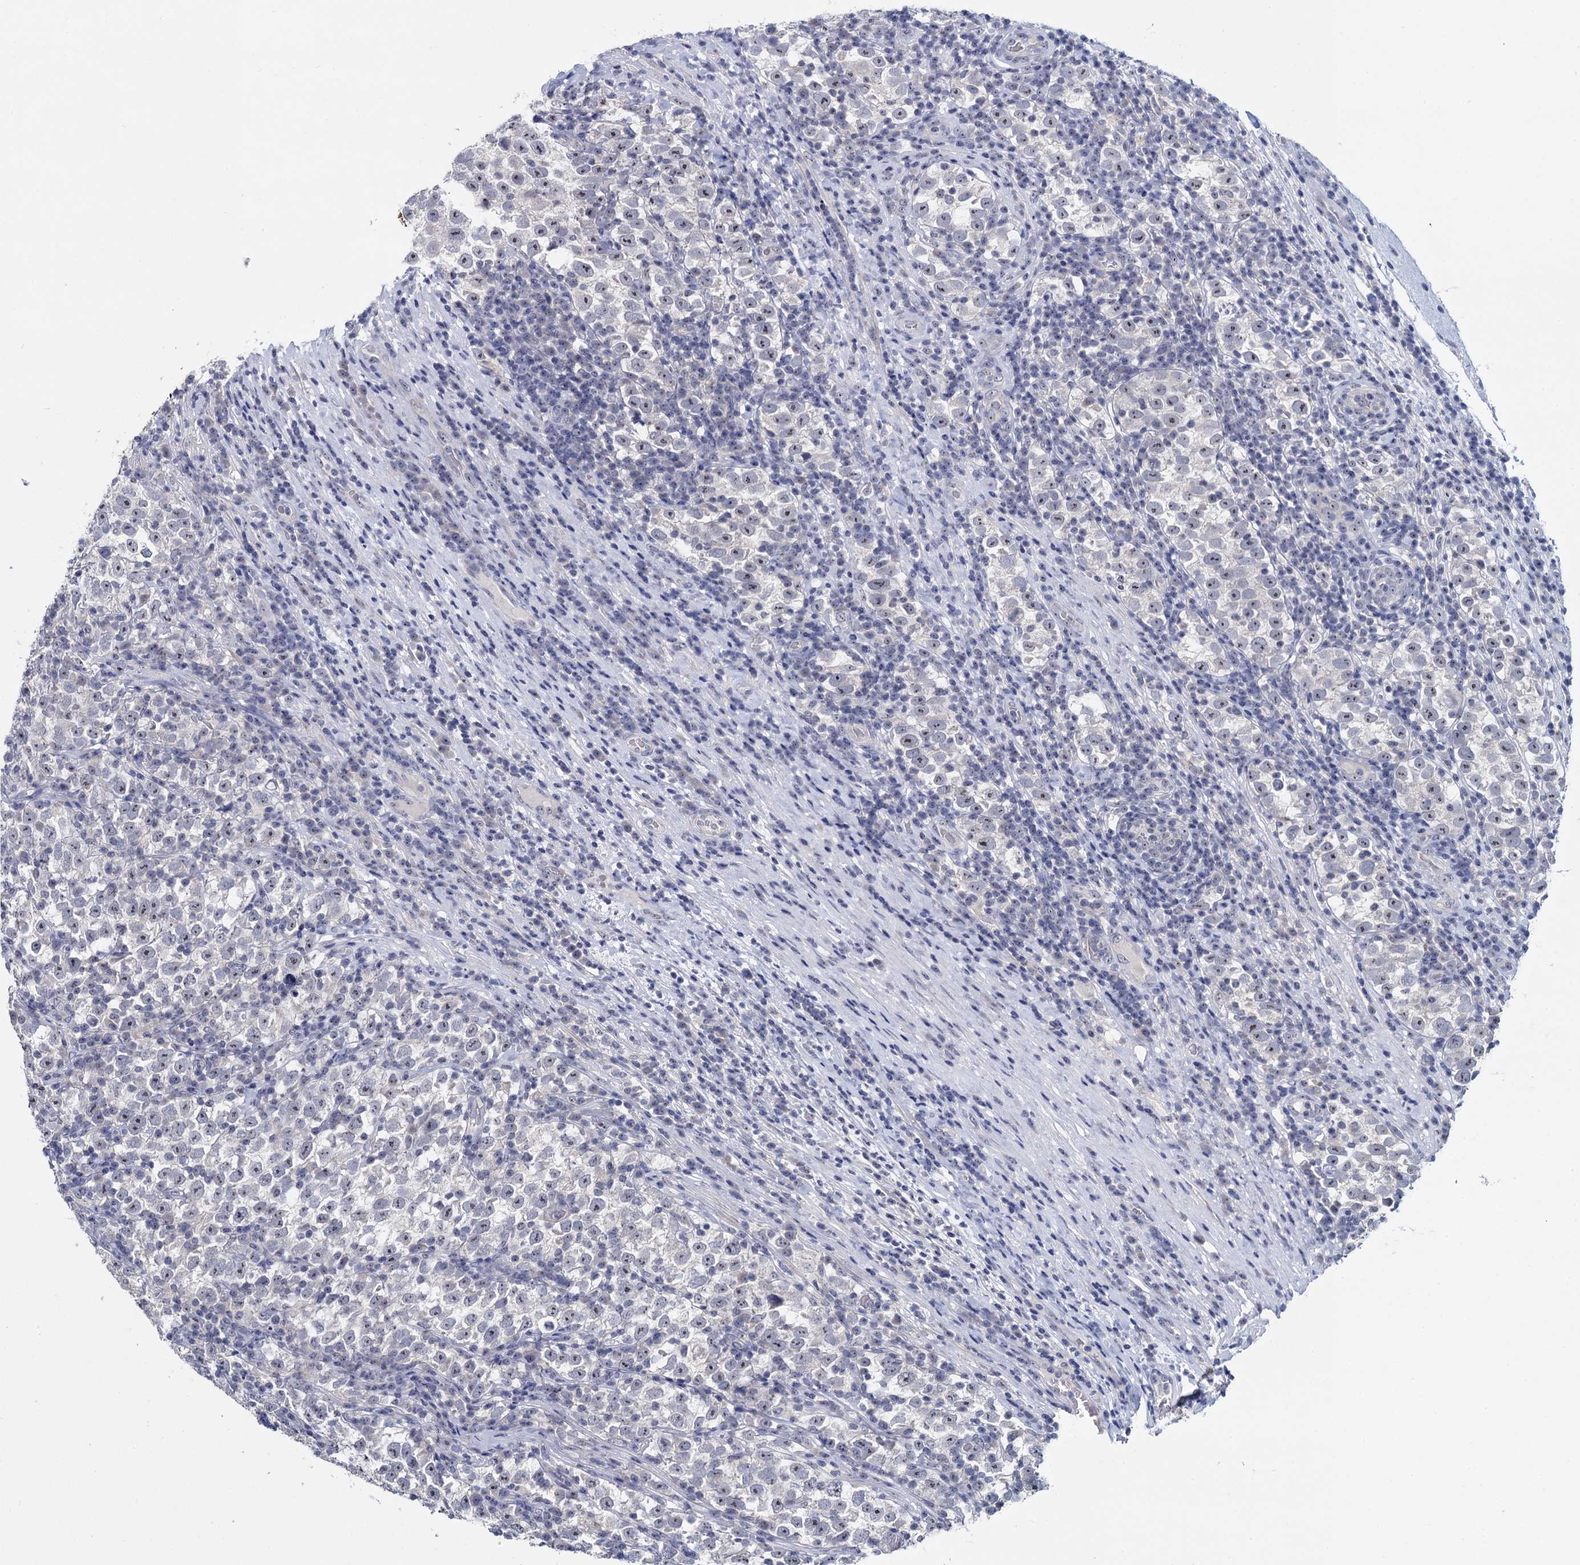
{"staining": {"intensity": "weak", "quantity": "<25%", "location": "nuclear"}, "tissue": "testis cancer", "cell_type": "Tumor cells", "image_type": "cancer", "snomed": [{"axis": "morphology", "description": "Normal tissue, NOS"}, {"axis": "morphology", "description": "Seminoma, NOS"}, {"axis": "topography", "description": "Testis"}], "caption": "The image displays no significant expression in tumor cells of testis seminoma.", "gene": "SFN", "patient": {"sex": "male", "age": 43}}